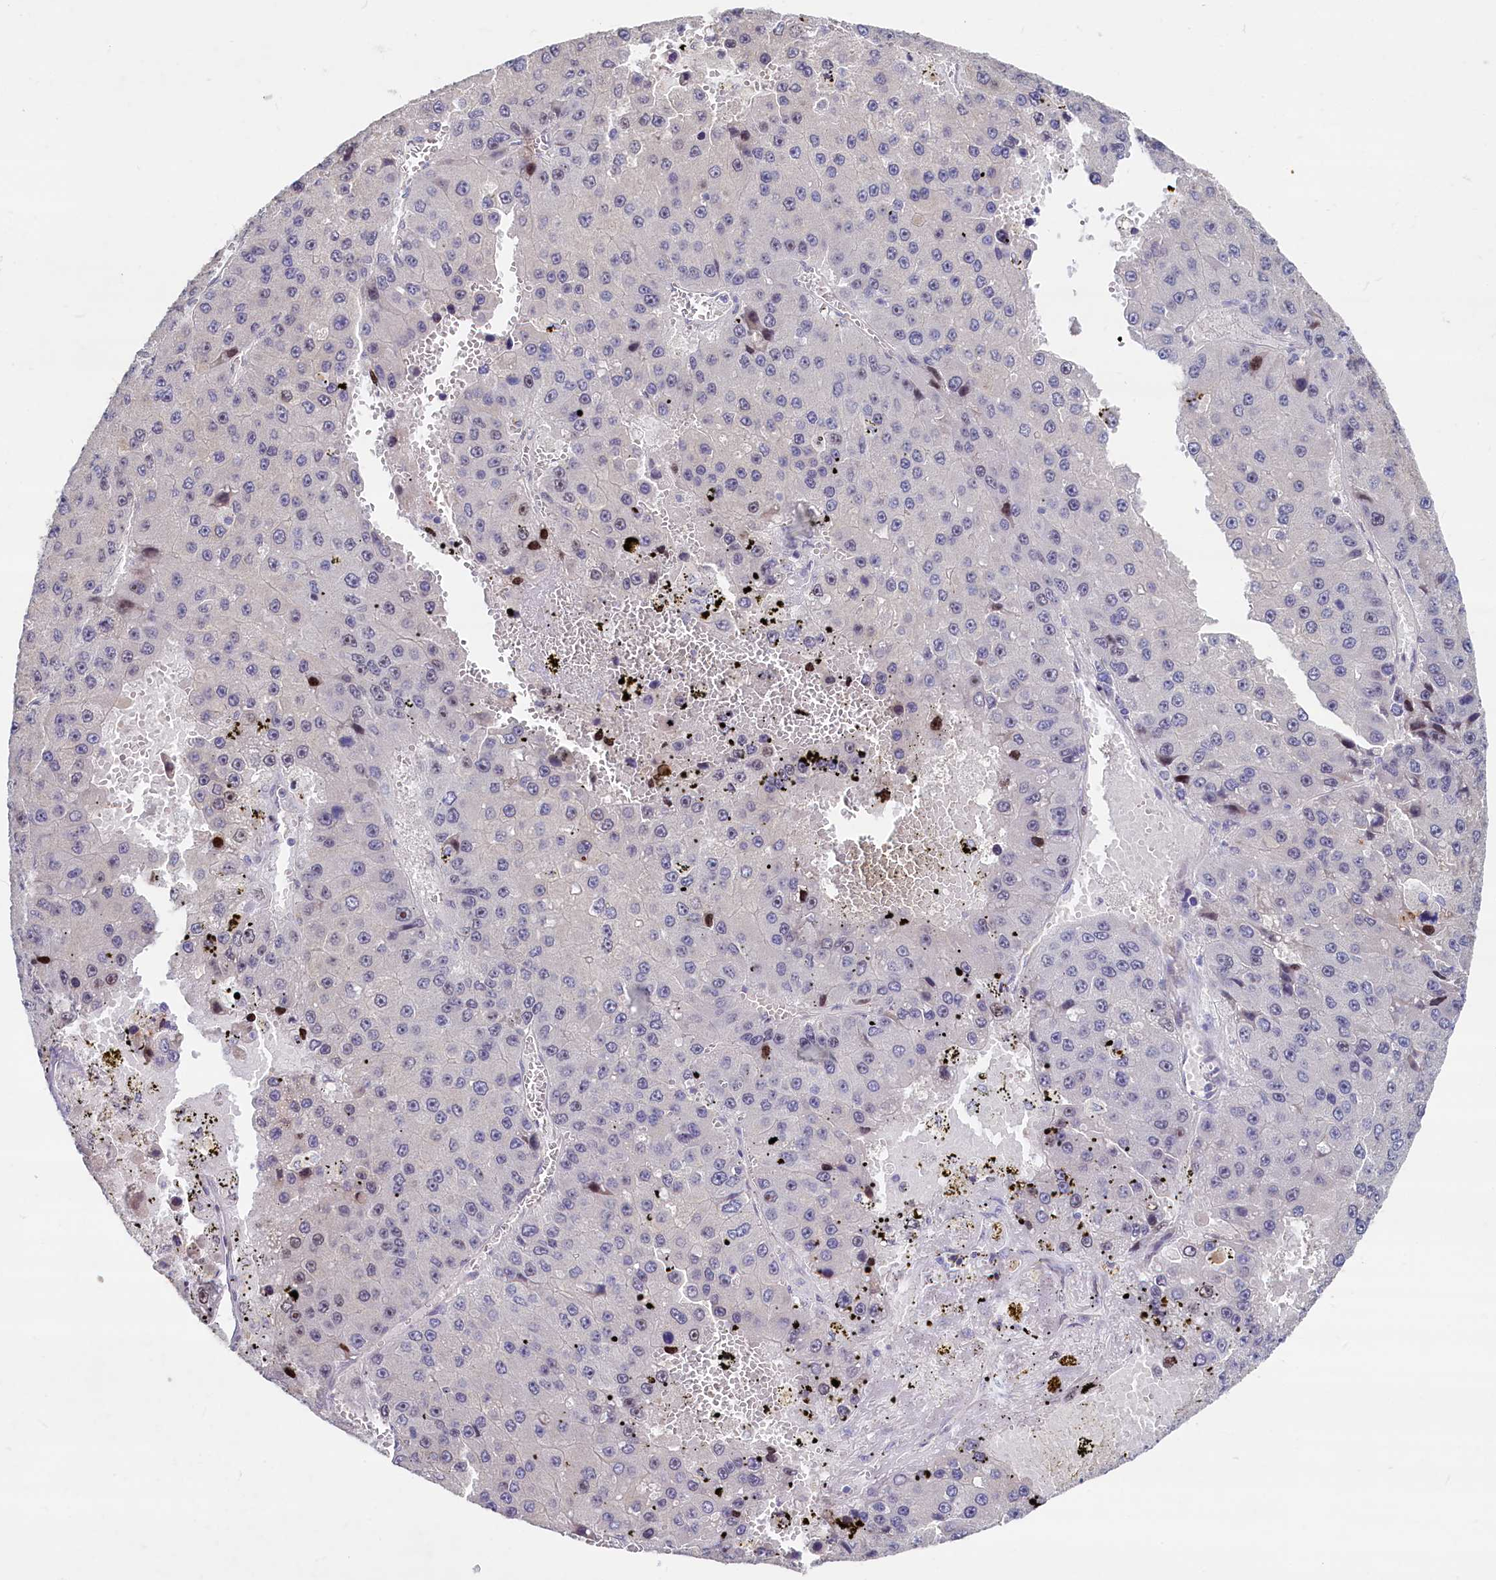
{"staining": {"intensity": "negative", "quantity": "none", "location": "none"}, "tissue": "liver cancer", "cell_type": "Tumor cells", "image_type": "cancer", "snomed": [{"axis": "morphology", "description": "Carcinoma, Hepatocellular, NOS"}, {"axis": "topography", "description": "Liver"}], "caption": "DAB immunohistochemical staining of hepatocellular carcinoma (liver) displays no significant expression in tumor cells. The staining is performed using DAB (3,3'-diaminobenzidine) brown chromogen with nuclei counter-stained in using hematoxylin.", "gene": "ASXL3", "patient": {"sex": "female", "age": 73}}